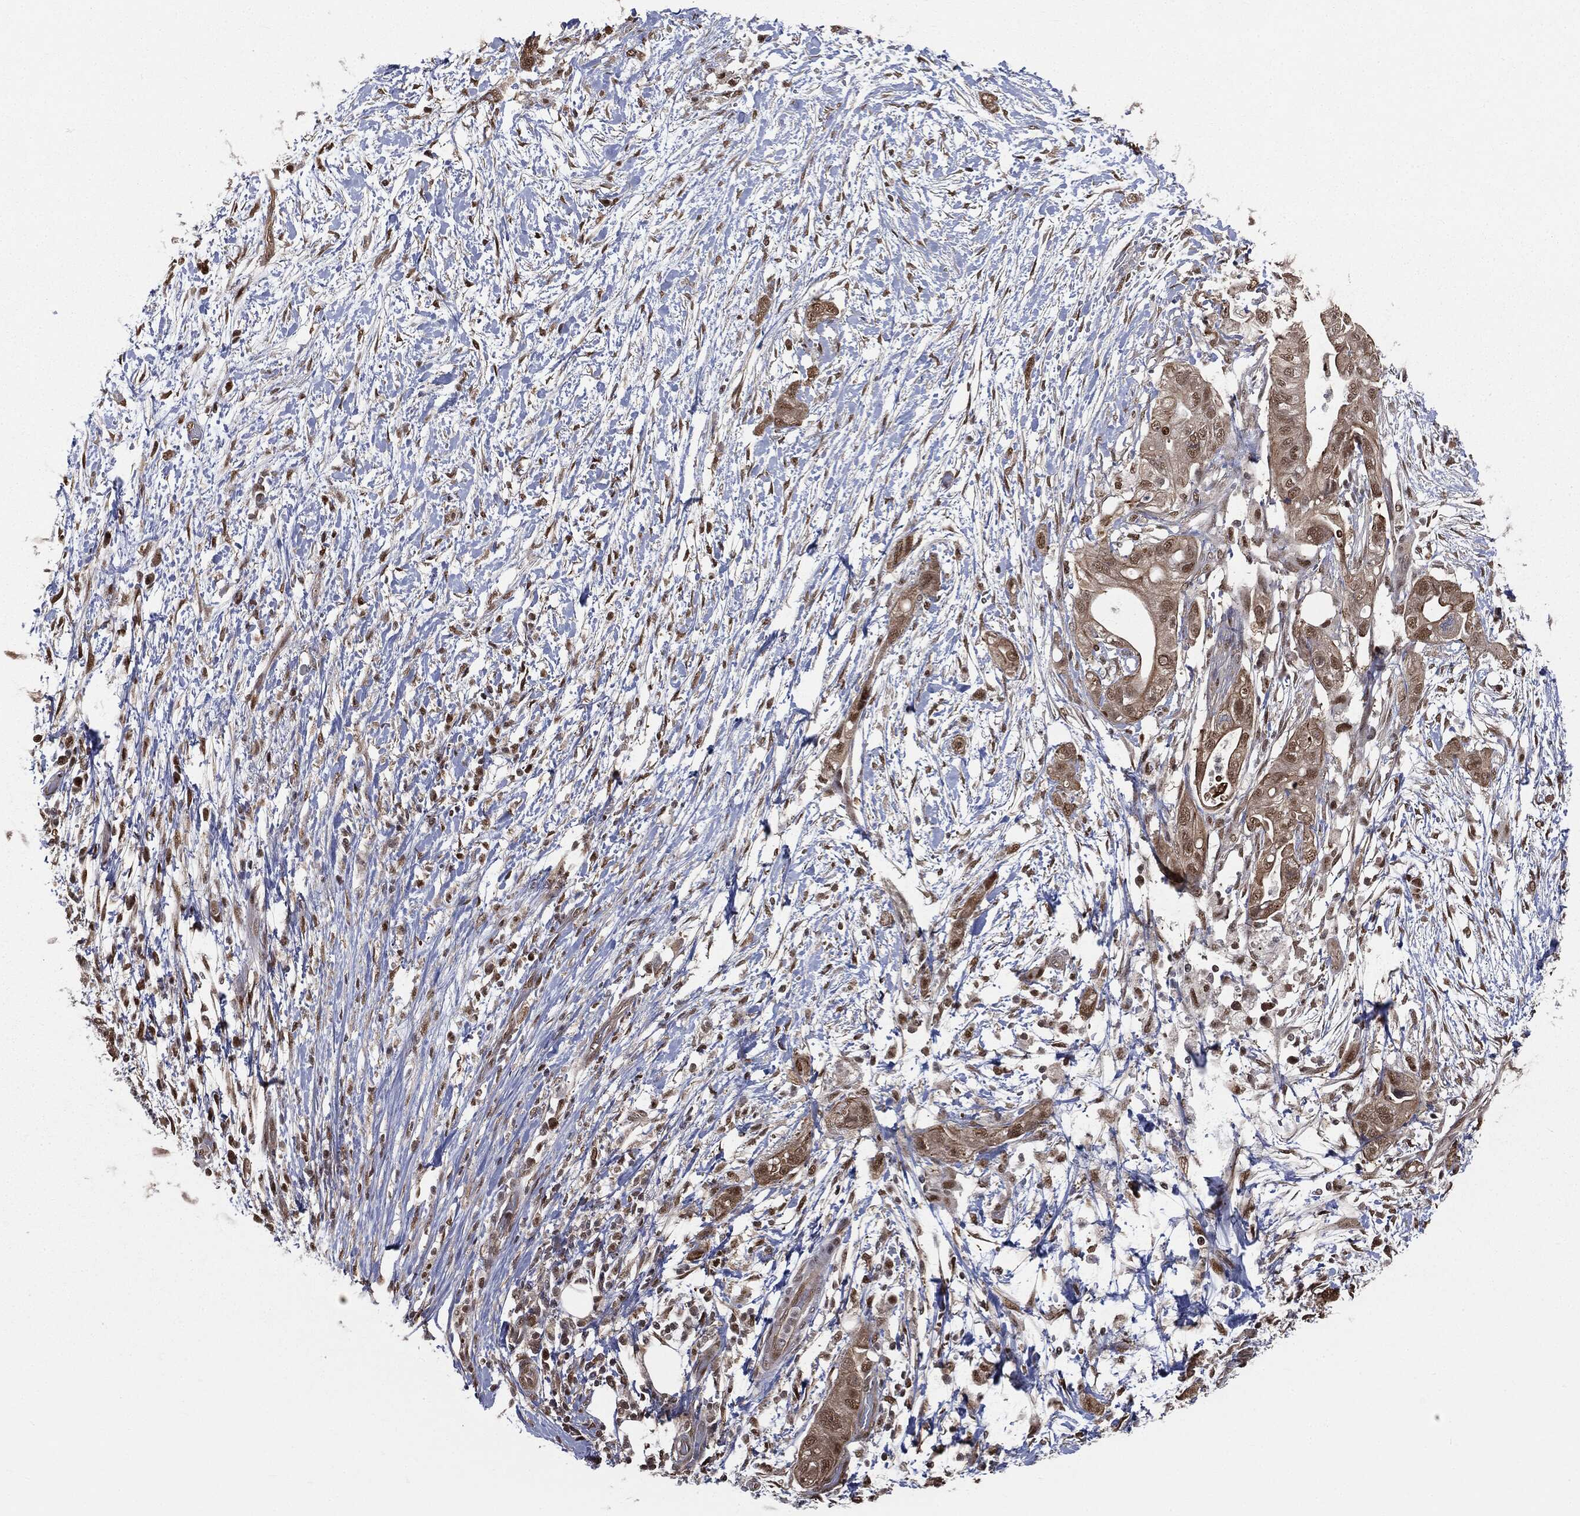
{"staining": {"intensity": "moderate", "quantity": ">75%", "location": "cytoplasmic/membranous,nuclear"}, "tissue": "pancreatic cancer", "cell_type": "Tumor cells", "image_type": "cancer", "snomed": [{"axis": "morphology", "description": "Adenocarcinoma, NOS"}, {"axis": "topography", "description": "Pancreas"}], "caption": "Pancreatic cancer tissue displays moderate cytoplasmic/membranous and nuclear expression in approximately >75% of tumor cells, visualized by immunohistochemistry.", "gene": "SHLD2", "patient": {"sex": "female", "age": 72}}